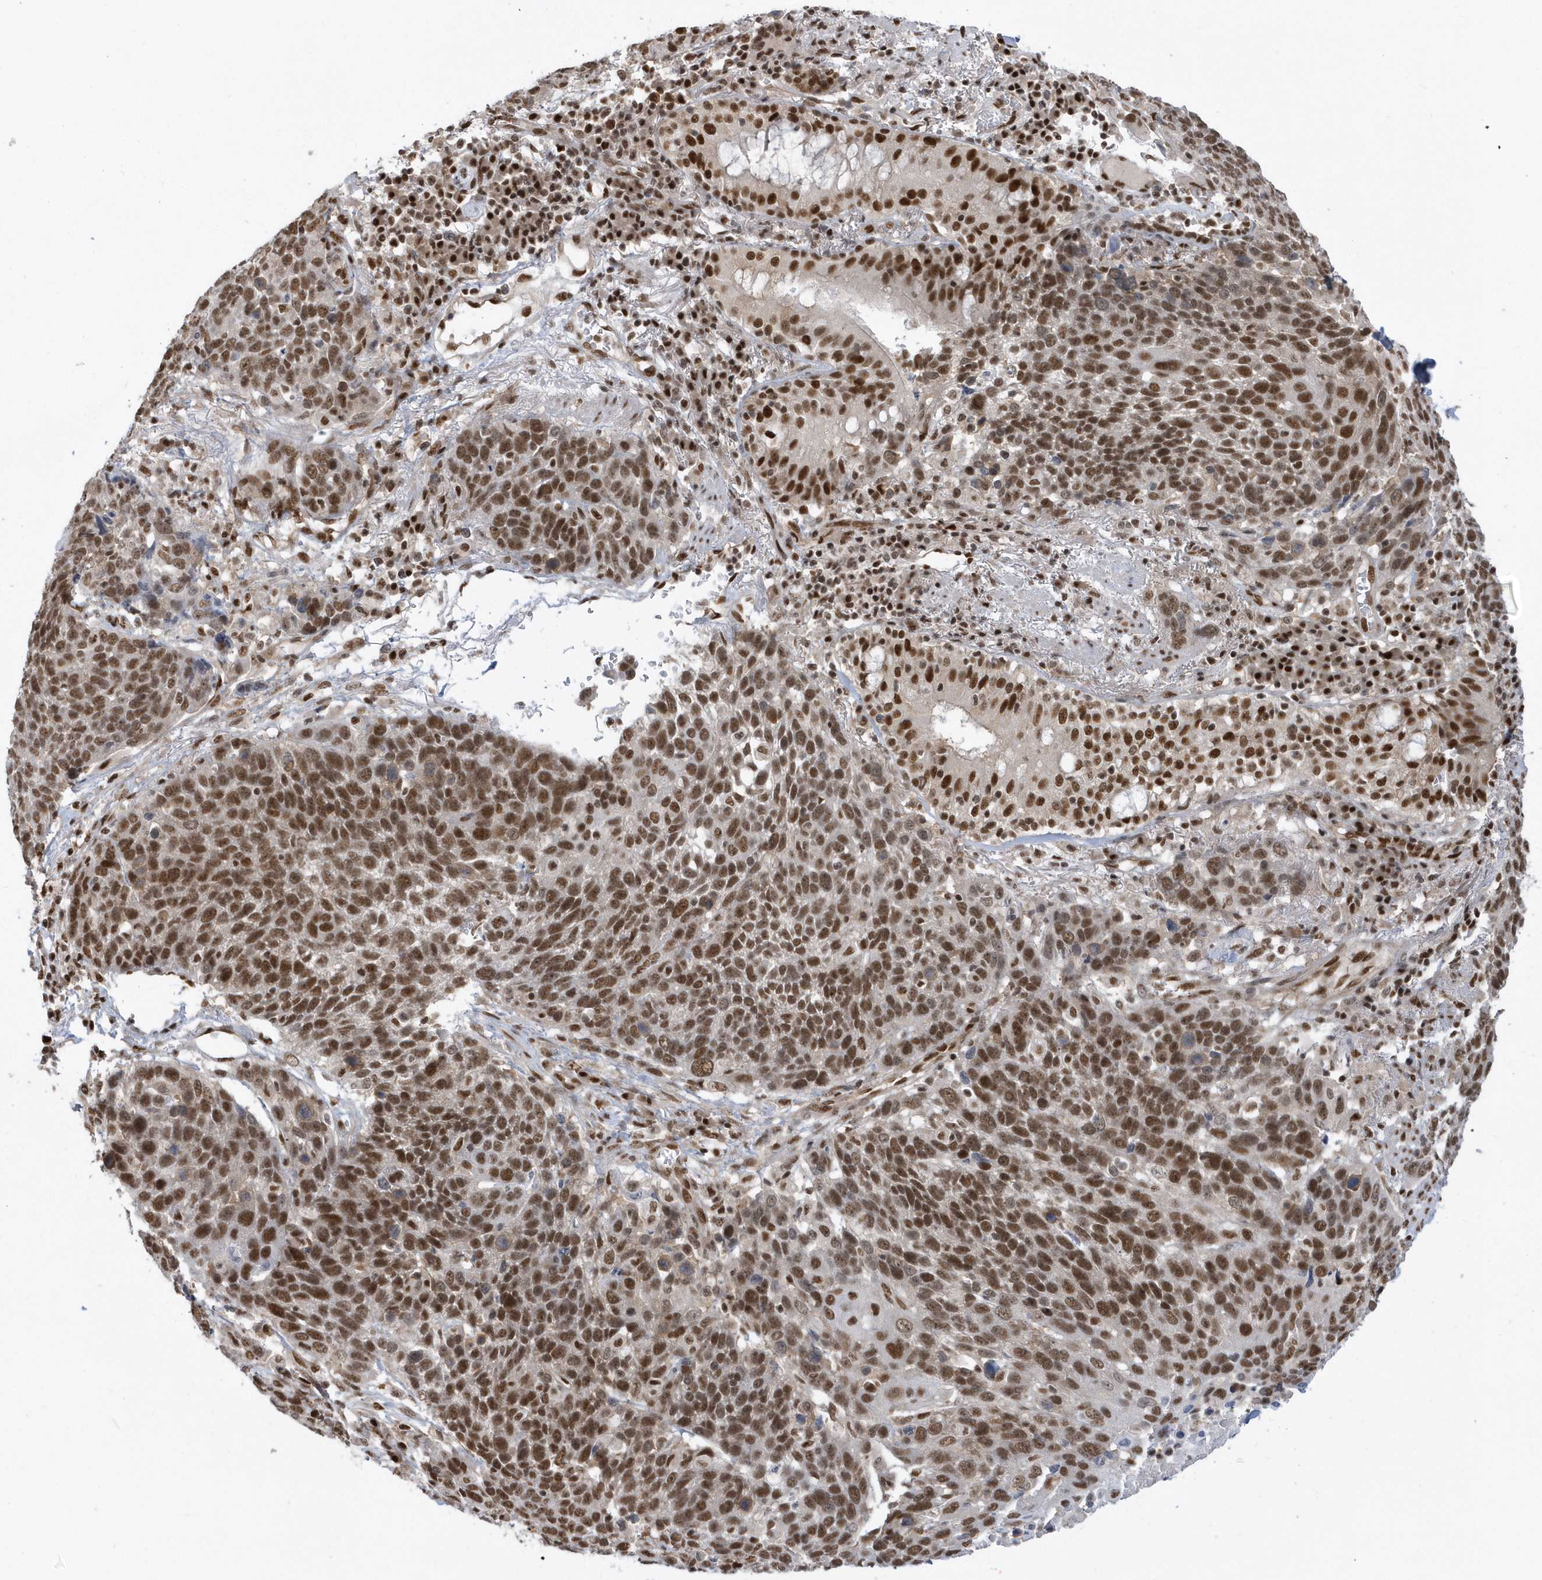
{"staining": {"intensity": "moderate", "quantity": ">75%", "location": "nuclear"}, "tissue": "lung cancer", "cell_type": "Tumor cells", "image_type": "cancer", "snomed": [{"axis": "morphology", "description": "Squamous cell carcinoma, NOS"}, {"axis": "topography", "description": "Lung"}], "caption": "This is an image of immunohistochemistry (IHC) staining of lung cancer (squamous cell carcinoma), which shows moderate positivity in the nuclear of tumor cells.", "gene": "SEPHS1", "patient": {"sex": "male", "age": 66}}